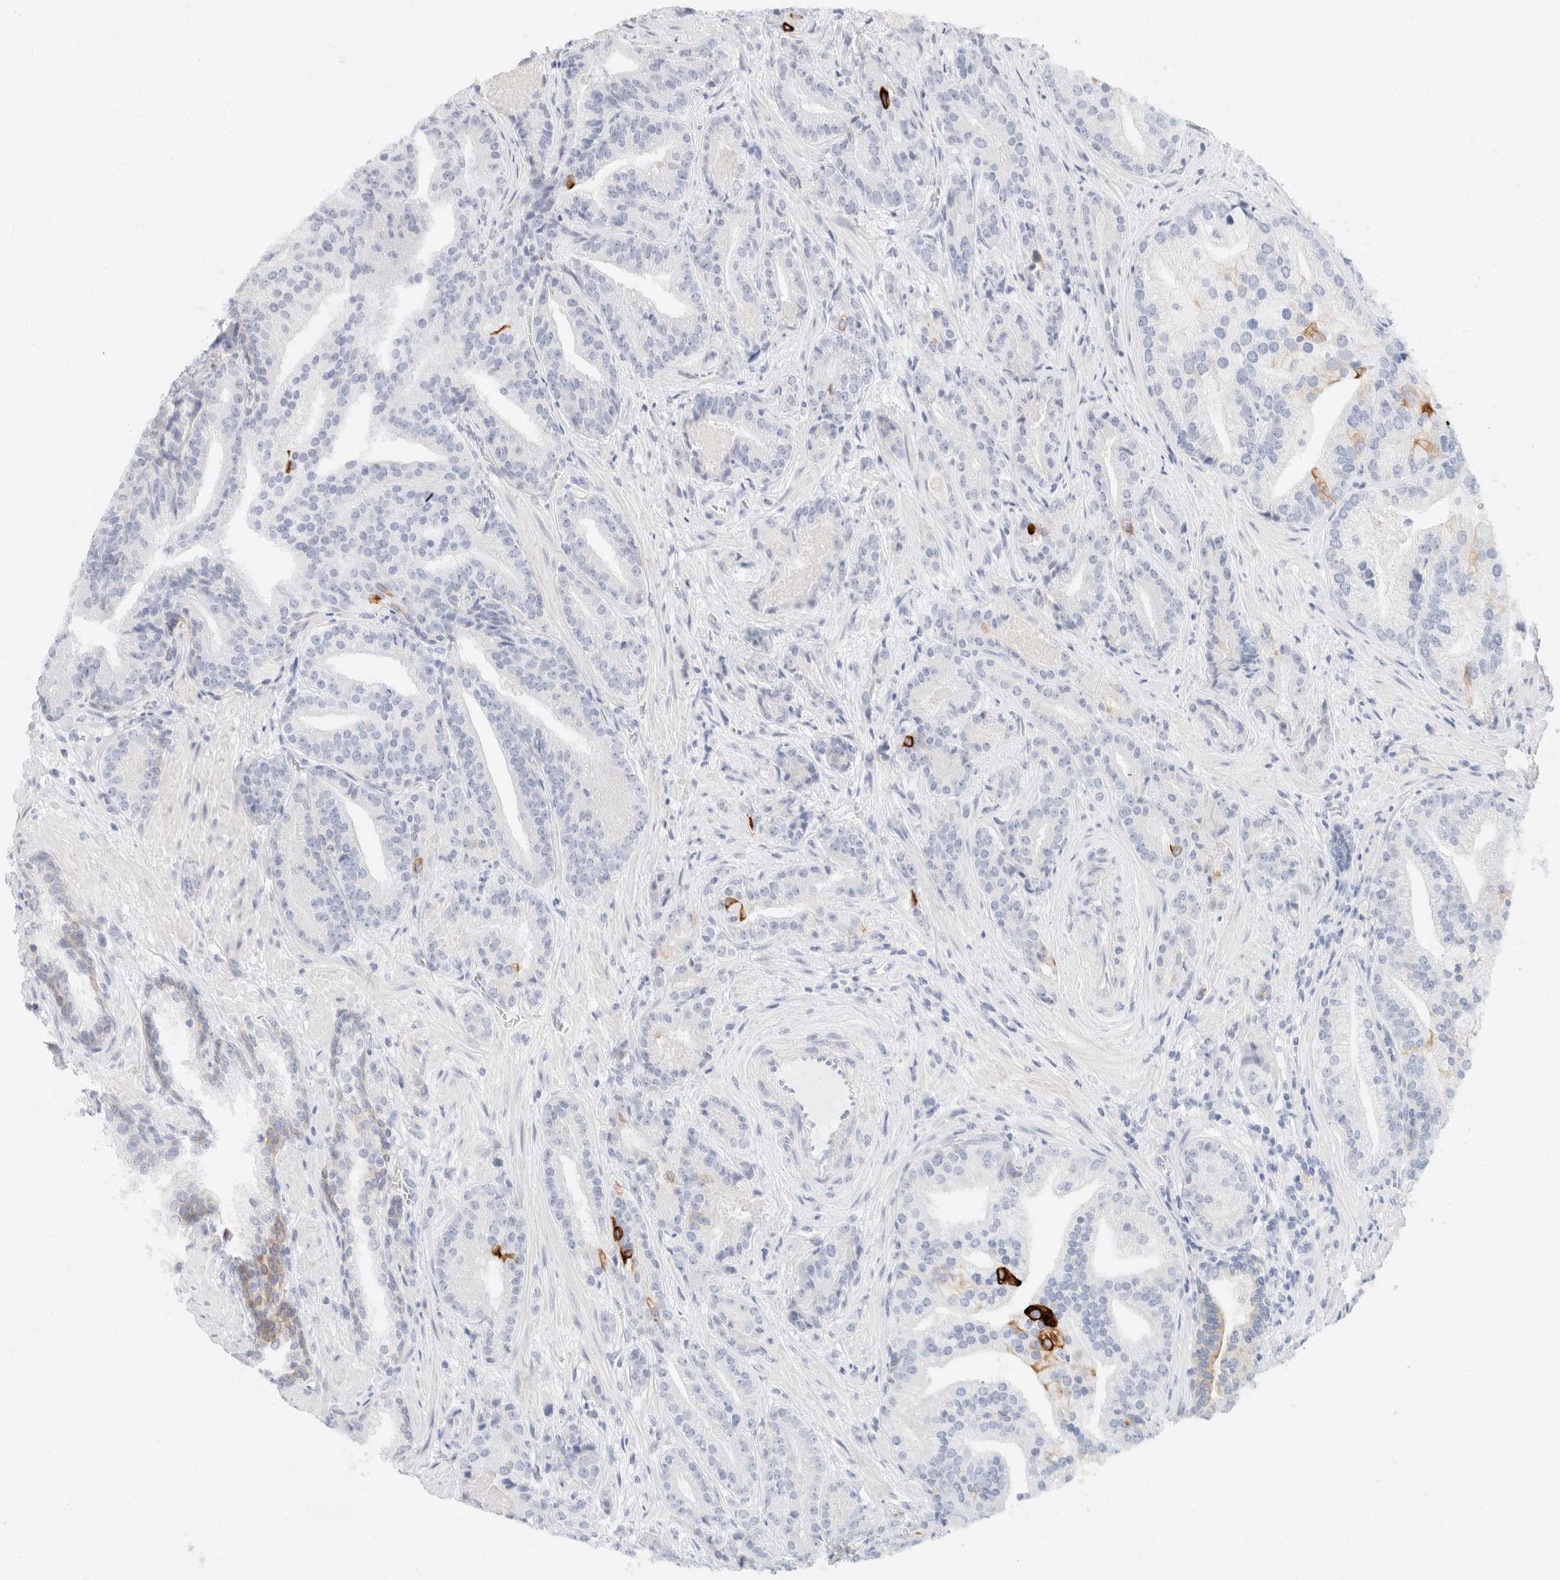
{"staining": {"intensity": "negative", "quantity": "none", "location": "none"}, "tissue": "prostate cancer", "cell_type": "Tumor cells", "image_type": "cancer", "snomed": [{"axis": "morphology", "description": "Adenocarcinoma, Low grade"}, {"axis": "topography", "description": "Prostate"}], "caption": "Immunohistochemistry photomicrograph of neoplastic tissue: adenocarcinoma (low-grade) (prostate) stained with DAB (3,3'-diaminobenzidine) displays no significant protein positivity in tumor cells.", "gene": "KRT20", "patient": {"sex": "male", "age": 67}}